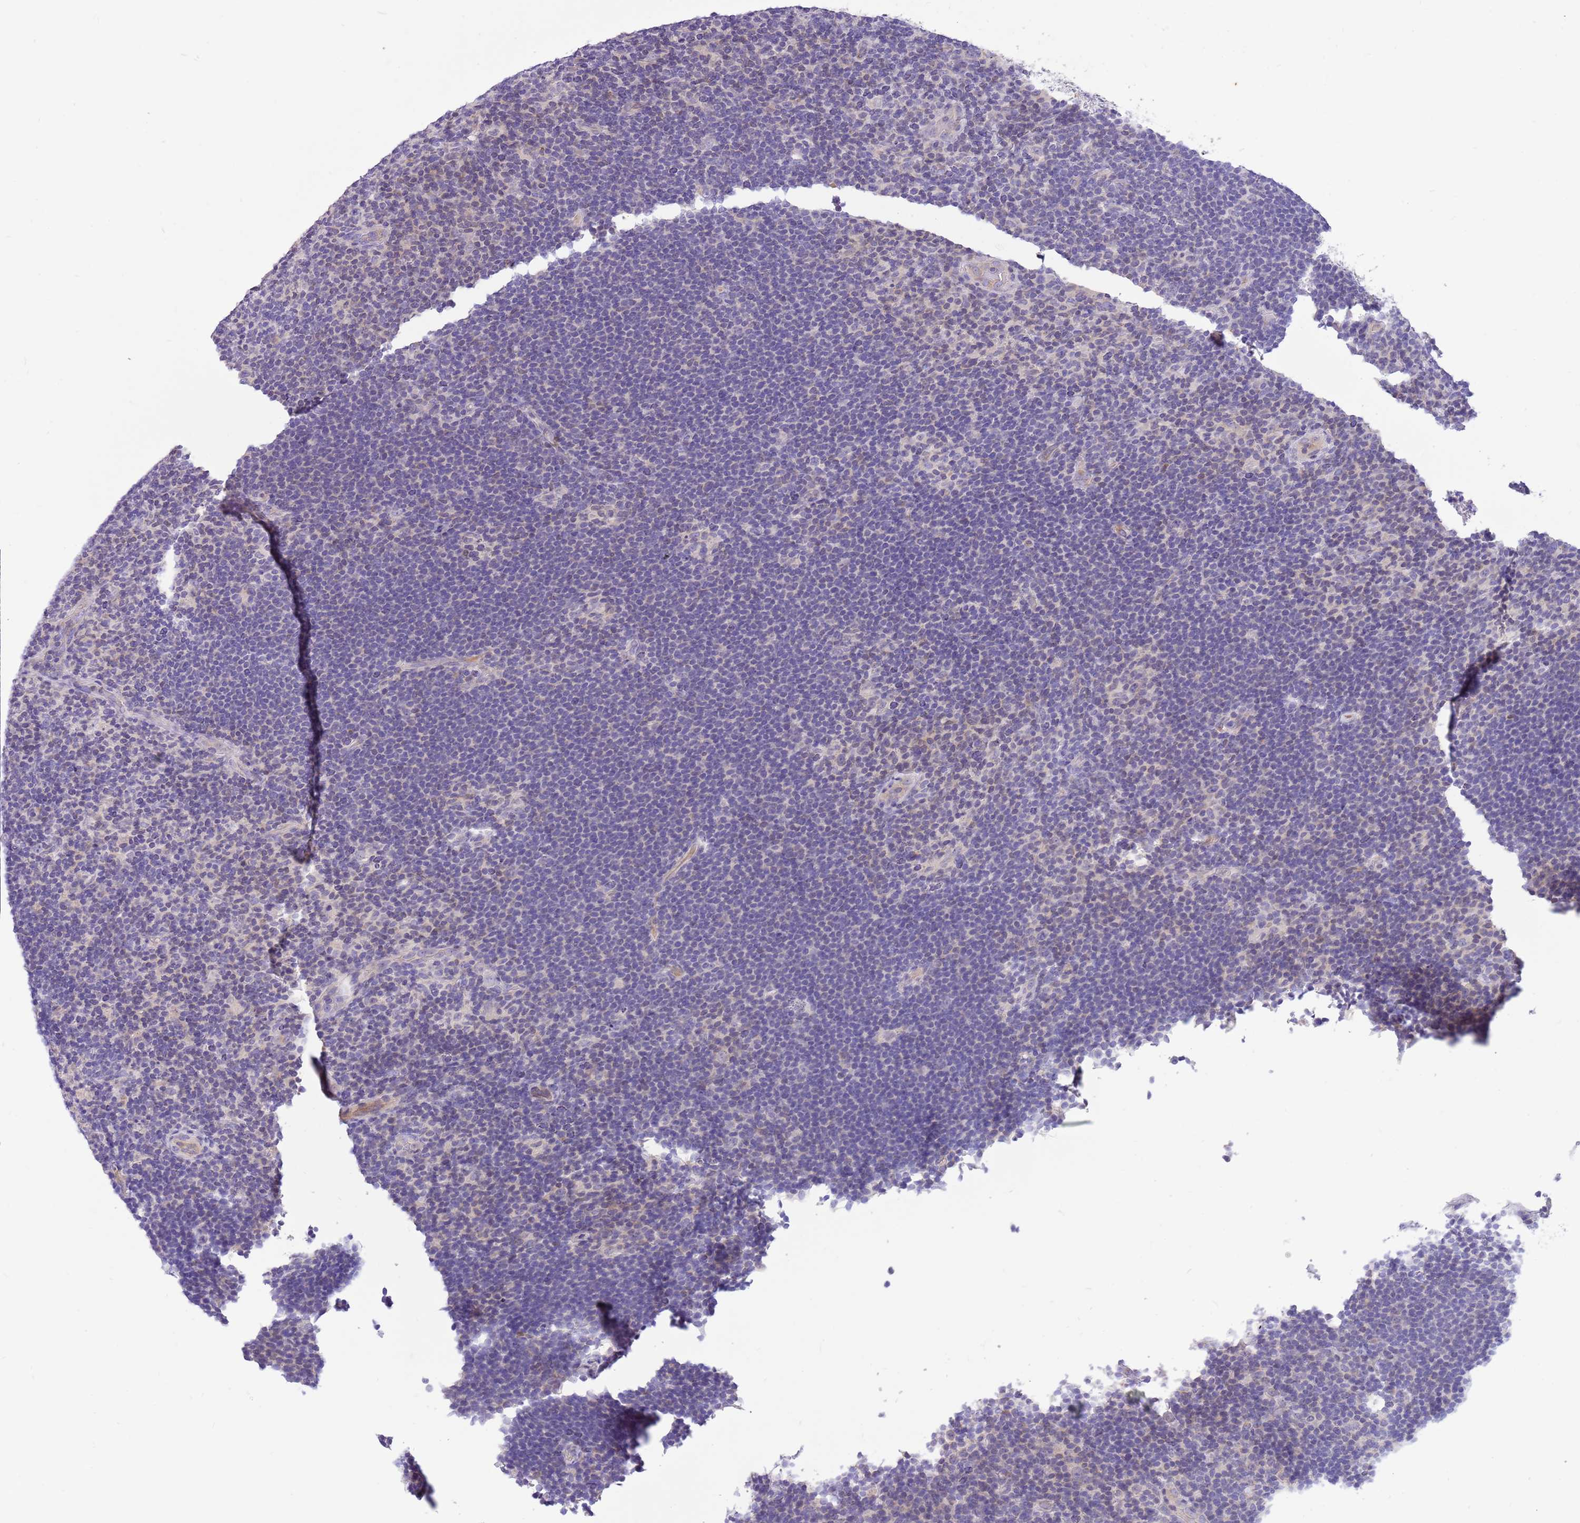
{"staining": {"intensity": "negative", "quantity": "none", "location": "none"}, "tissue": "lymphoma", "cell_type": "Tumor cells", "image_type": "cancer", "snomed": [{"axis": "morphology", "description": "Hodgkin's disease, NOS"}, {"axis": "topography", "description": "Lymph node"}], "caption": "Hodgkin's disease stained for a protein using immunohistochemistry (IHC) exhibits no expression tumor cells.", "gene": "GLCE", "patient": {"sex": "female", "age": 57}}